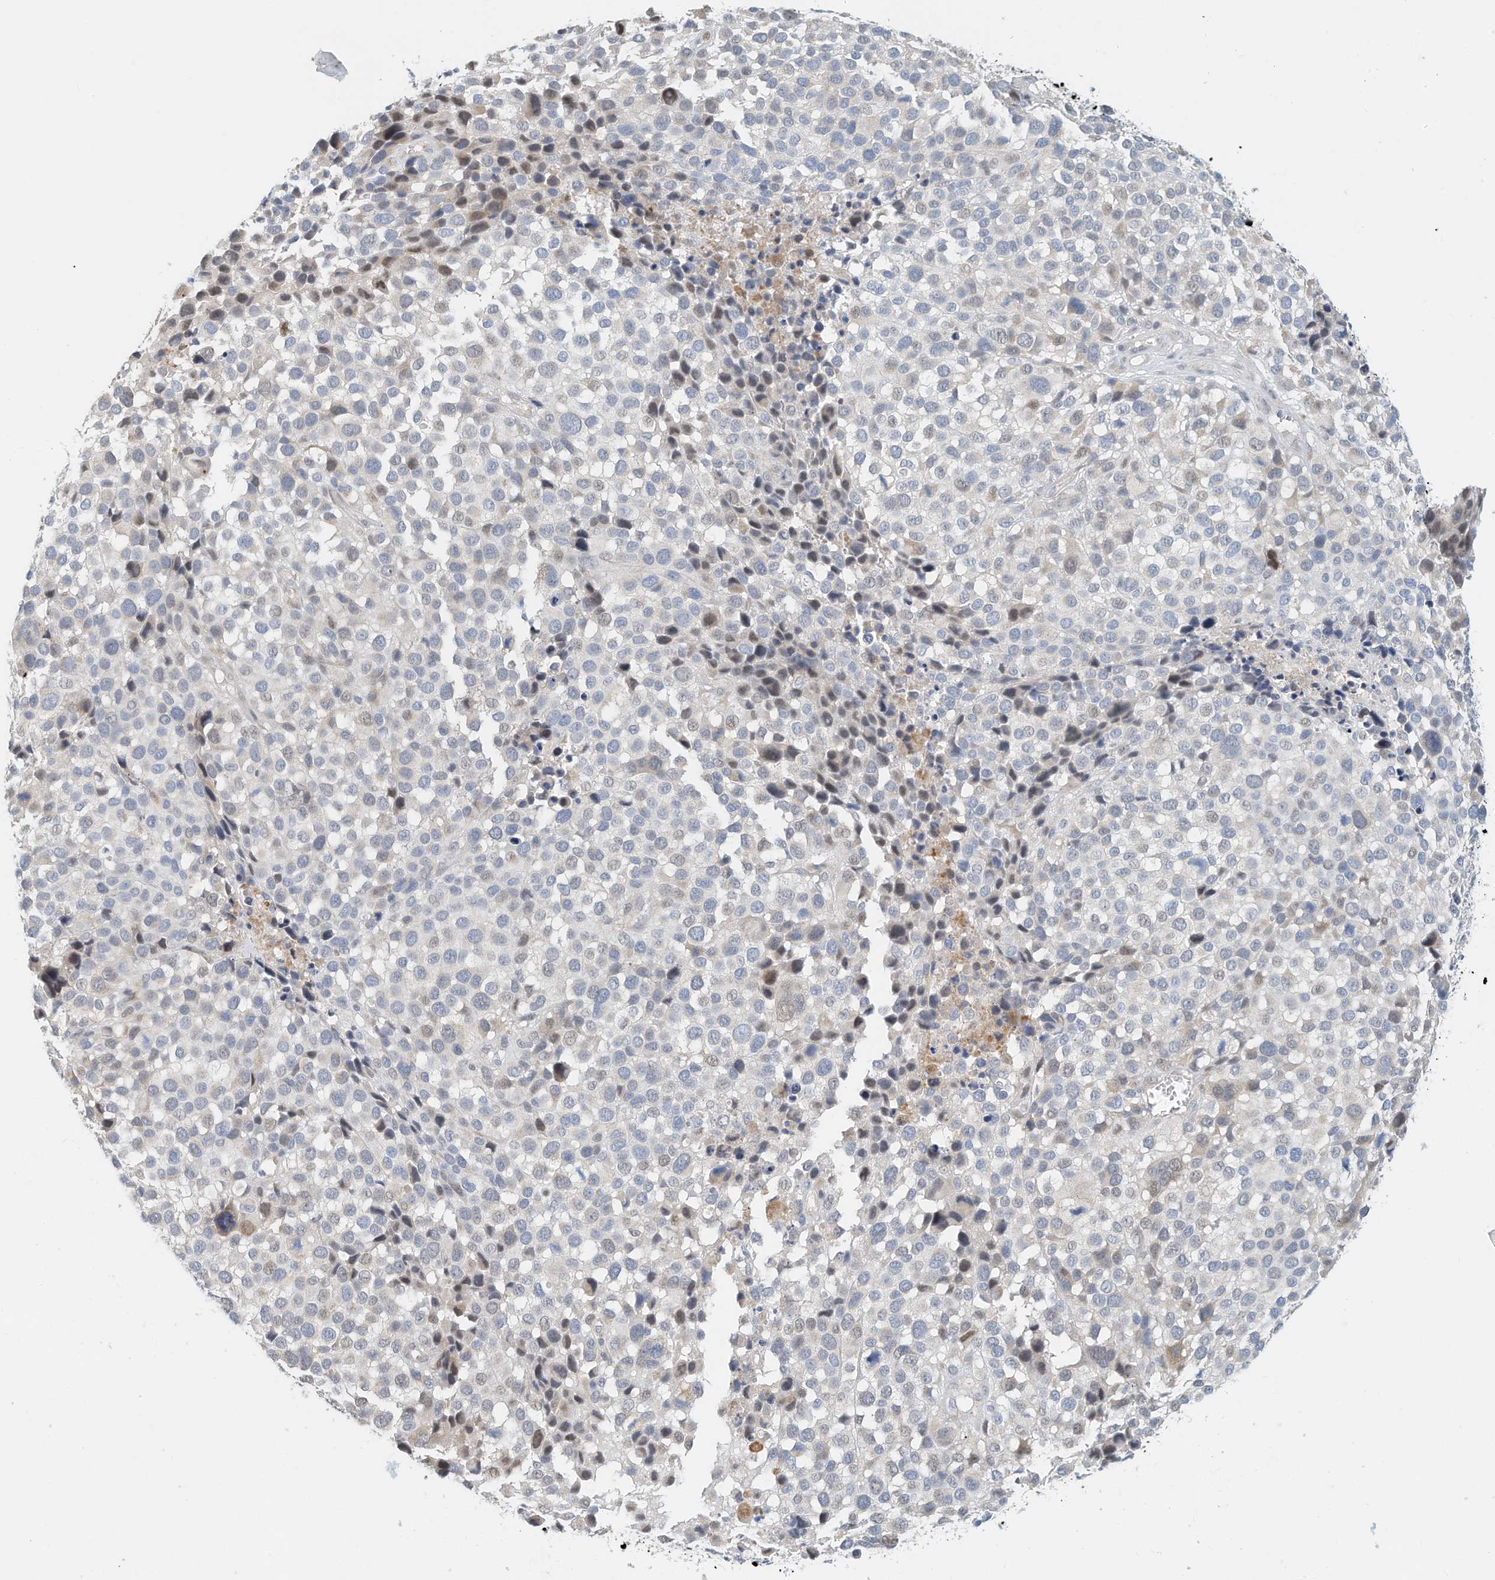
{"staining": {"intensity": "negative", "quantity": "none", "location": "none"}, "tissue": "melanoma", "cell_type": "Tumor cells", "image_type": "cancer", "snomed": [{"axis": "morphology", "description": "Malignant melanoma, NOS"}, {"axis": "topography", "description": "Skin of trunk"}], "caption": "Immunohistochemistry histopathology image of neoplastic tissue: malignant melanoma stained with DAB displays no significant protein positivity in tumor cells. (Stains: DAB immunohistochemistry with hematoxylin counter stain, Microscopy: brightfield microscopy at high magnification).", "gene": "ARHGAP28", "patient": {"sex": "male", "age": 71}}